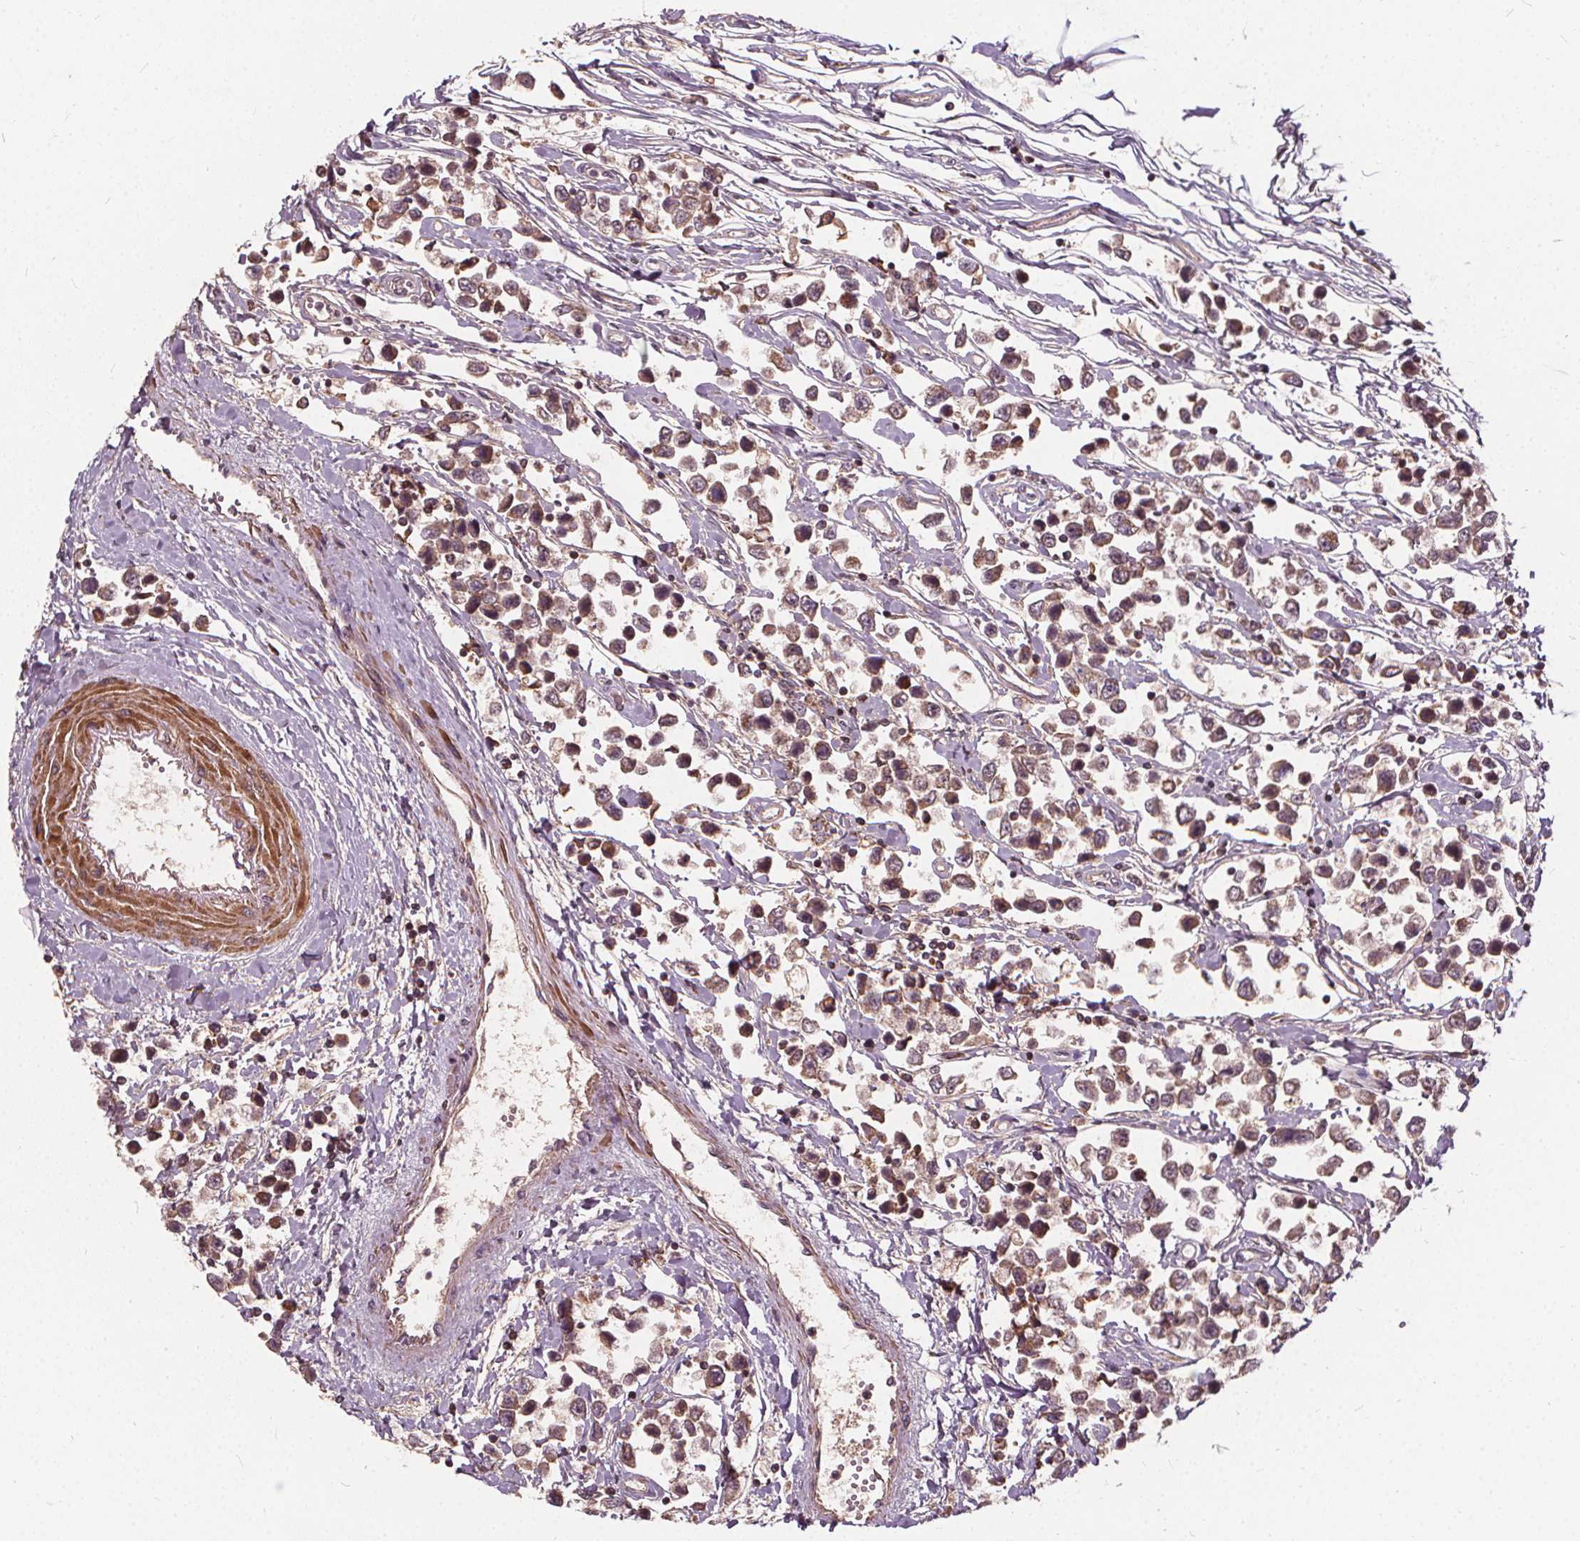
{"staining": {"intensity": "weak", "quantity": ">75%", "location": "cytoplasmic/membranous"}, "tissue": "testis cancer", "cell_type": "Tumor cells", "image_type": "cancer", "snomed": [{"axis": "morphology", "description": "Seminoma, NOS"}, {"axis": "topography", "description": "Testis"}], "caption": "DAB immunohistochemical staining of human testis cancer shows weak cytoplasmic/membranous protein positivity in approximately >75% of tumor cells. (DAB IHC with brightfield microscopy, high magnification).", "gene": "ORAI2", "patient": {"sex": "male", "age": 34}}